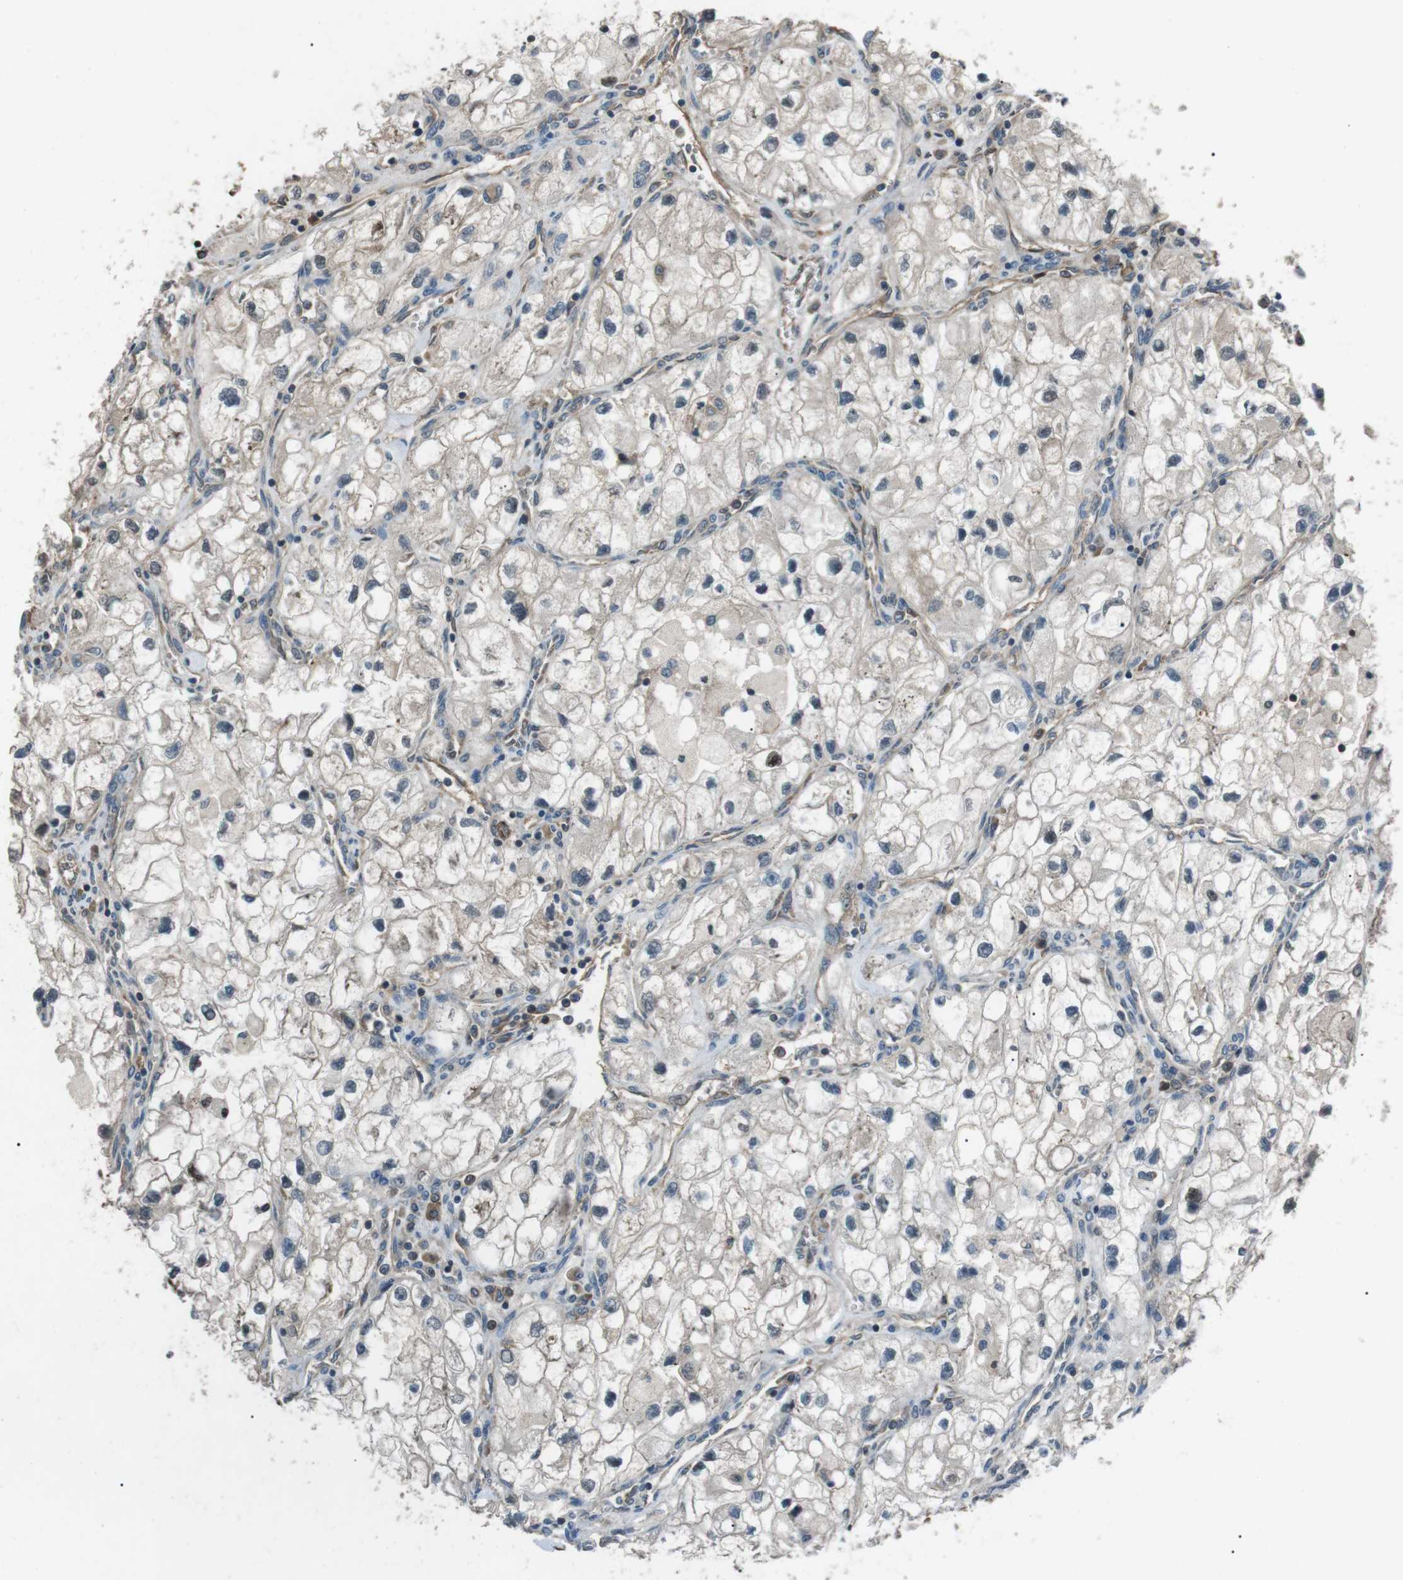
{"staining": {"intensity": "negative", "quantity": "none", "location": "none"}, "tissue": "renal cancer", "cell_type": "Tumor cells", "image_type": "cancer", "snomed": [{"axis": "morphology", "description": "Adenocarcinoma, NOS"}, {"axis": "topography", "description": "Kidney"}], "caption": "The photomicrograph demonstrates no significant staining in tumor cells of renal cancer (adenocarcinoma).", "gene": "GPR161", "patient": {"sex": "female", "age": 70}}